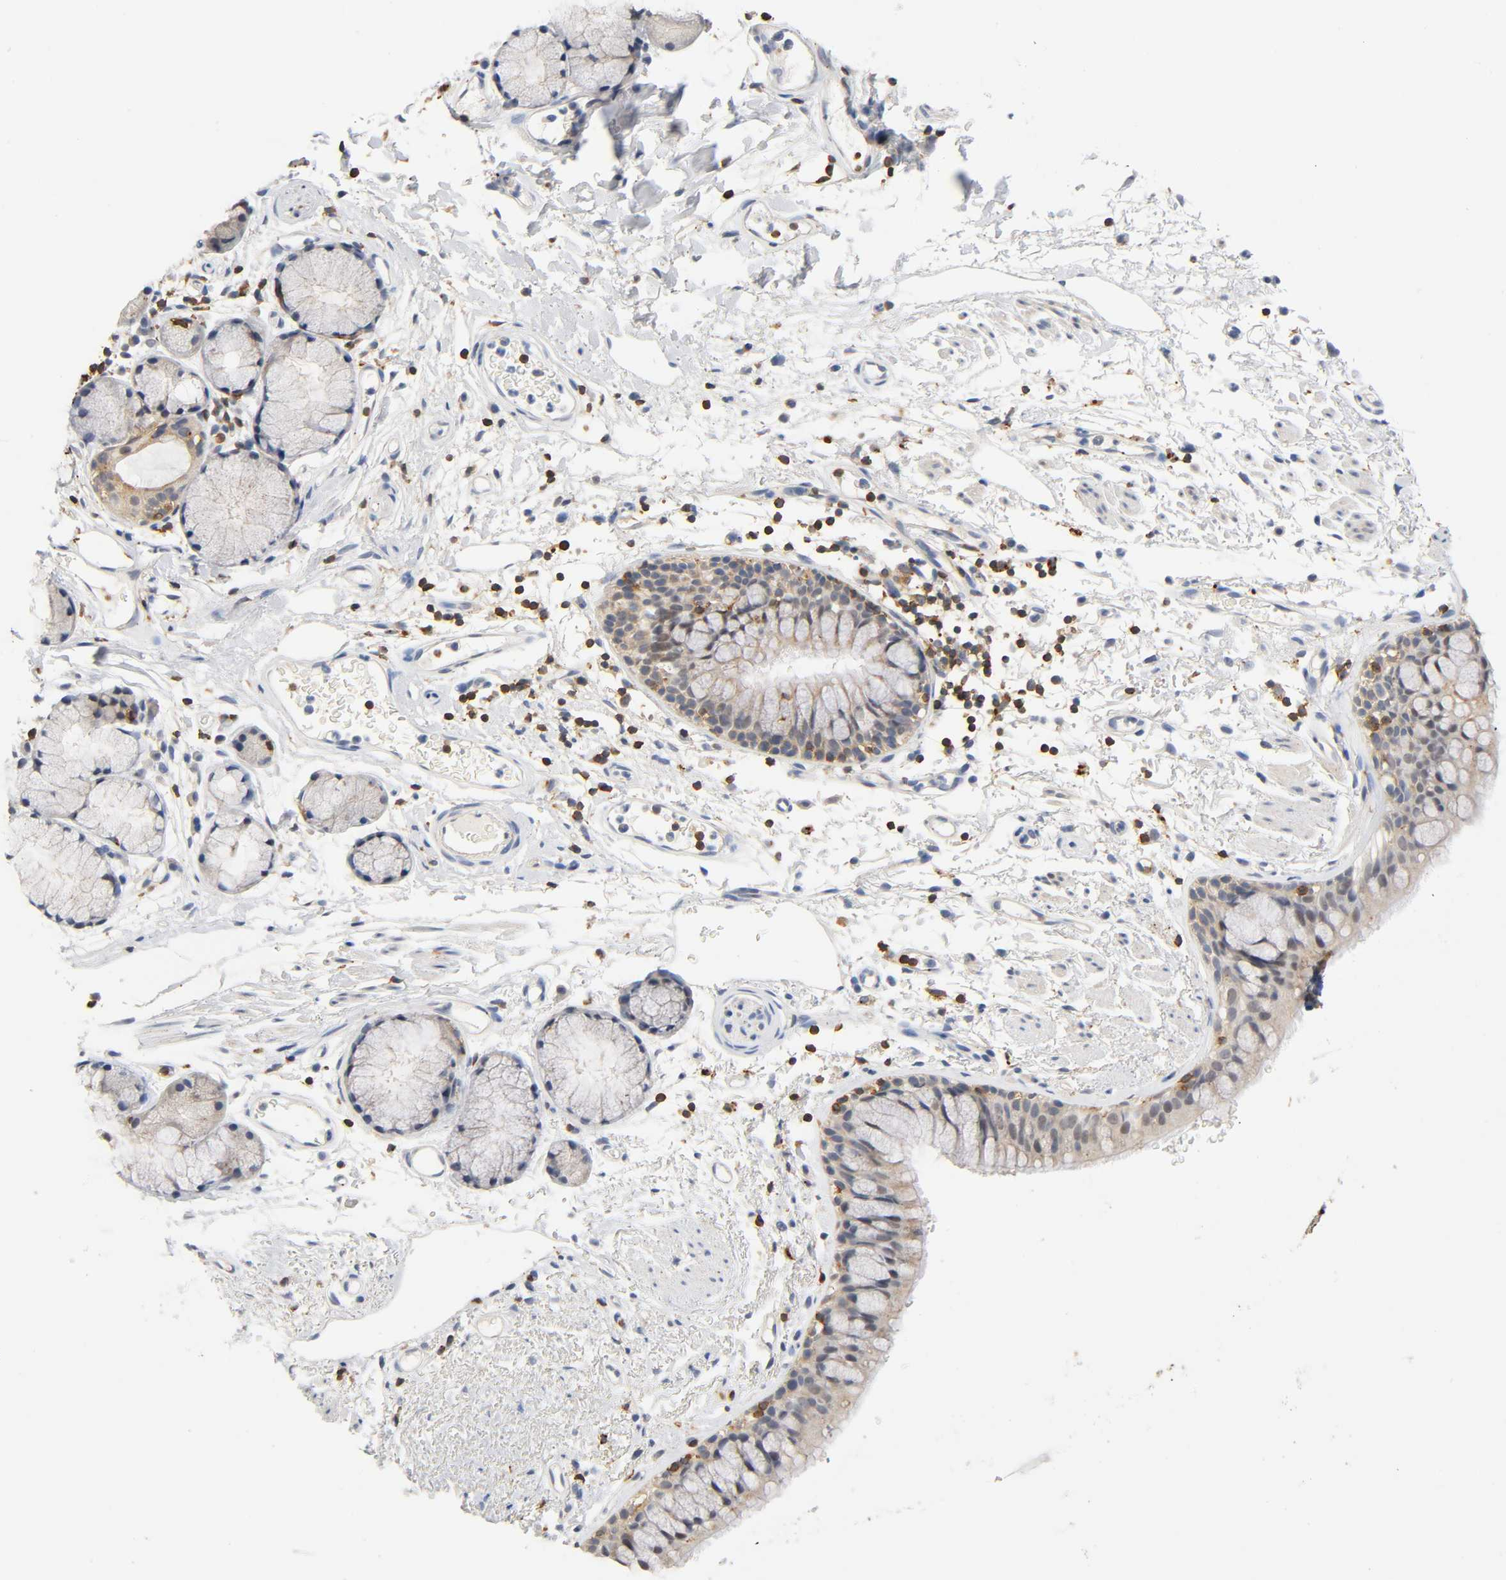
{"staining": {"intensity": "moderate", "quantity": ">75%", "location": "cytoplasmic/membranous"}, "tissue": "bronchus", "cell_type": "Respiratory epithelial cells", "image_type": "normal", "snomed": [{"axis": "morphology", "description": "Normal tissue, NOS"}, {"axis": "topography", "description": "Bronchus"}], "caption": "Moderate cytoplasmic/membranous protein positivity is seen in about >75% of respiratory epithelial cells in bronchus. (Stains: DAB (3,3'-diaminobenzidine) in brown, nuclei in blue, Microscopy: brightfield microscopy at high magnification).", "gene": "UCKL1", "patient": {"sex": "female", "age": 73}}